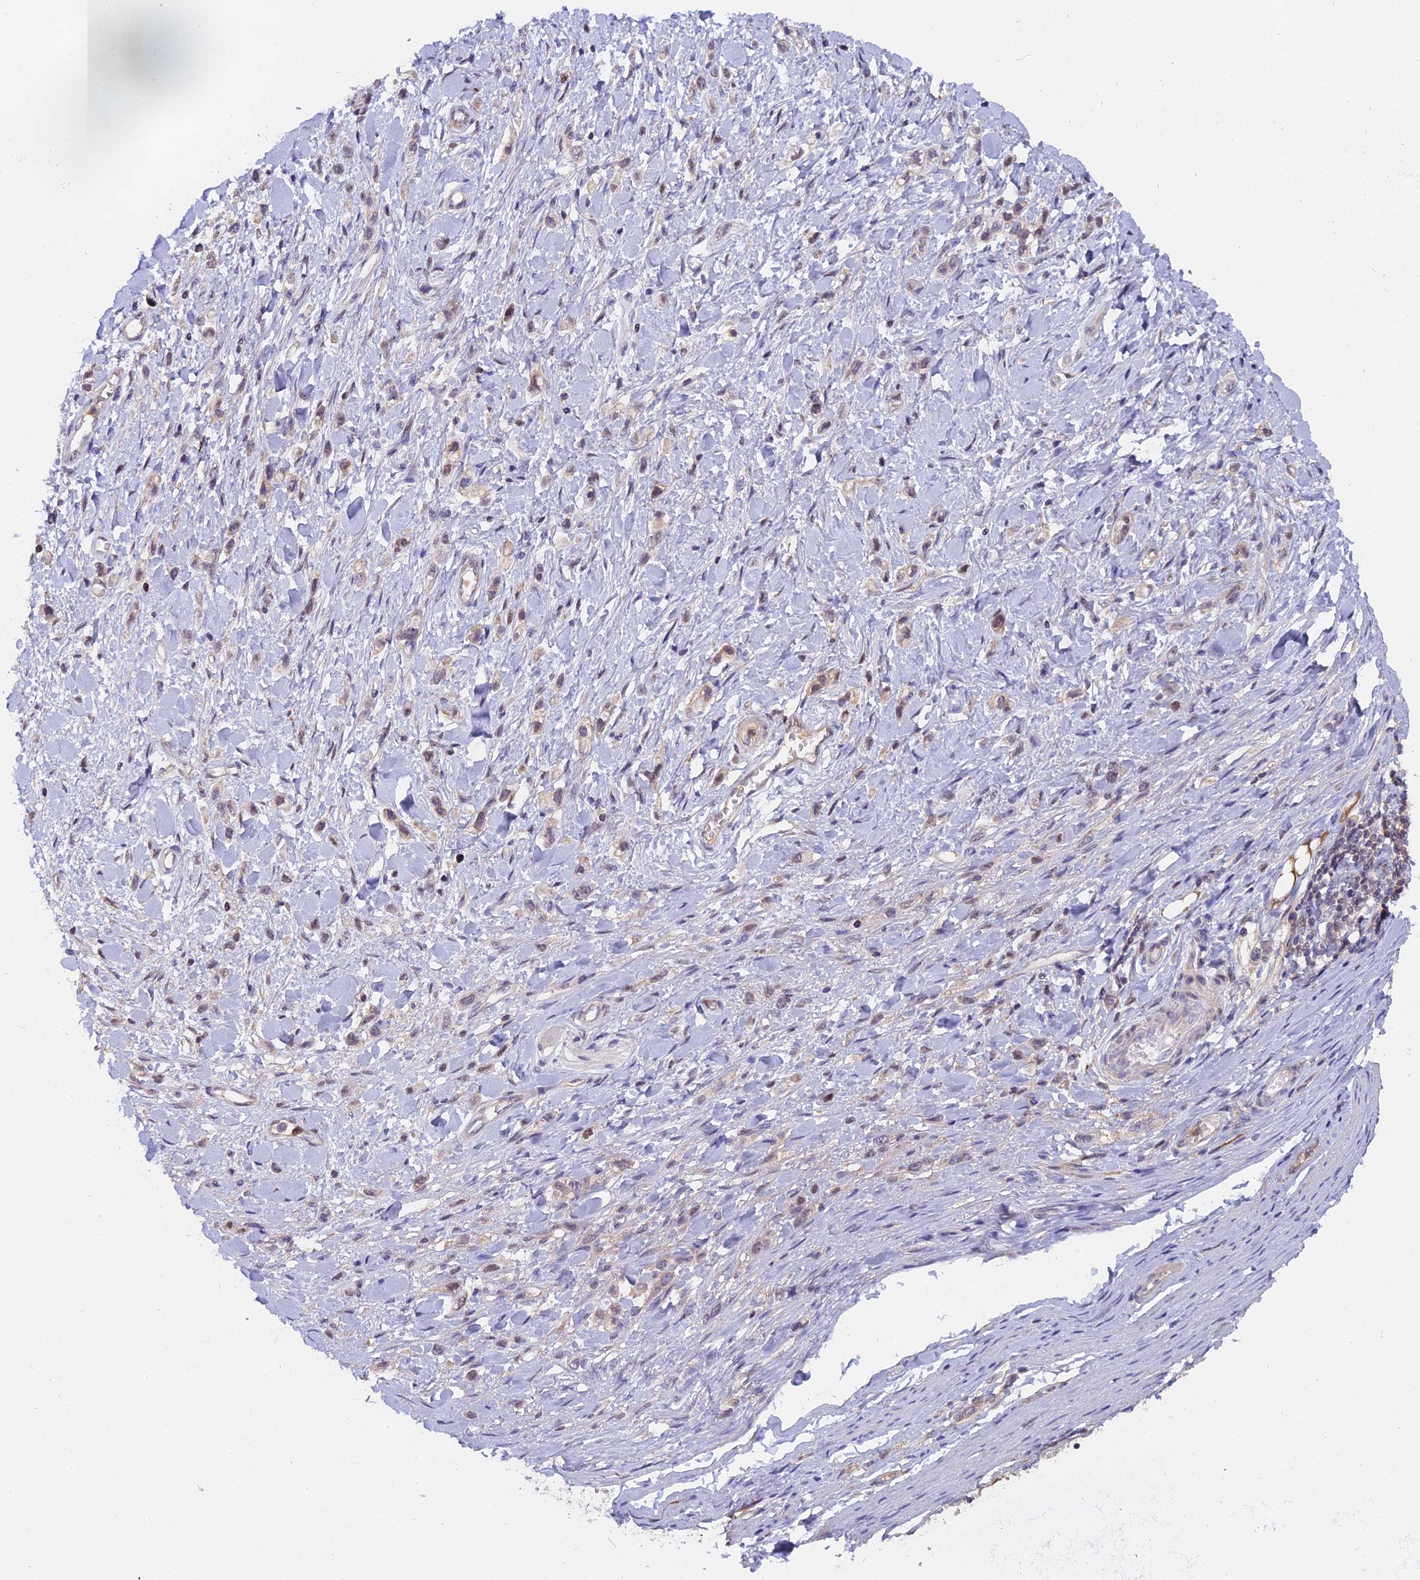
{"staining": {"intensity": "negative", "quantity": "none", "location": "none"}, "tissue": "stomach cancer", "cell_type": "Tumor cells", "image_type": "cancer", "snomed": [{"axis": "morphology", "description": "Adenocarcinoma, NOS"}, {"axis": "topography", "description": "Stomach"}], "caption": "Stomach cancer was stained to show a protein in brown. There is no significant positivity in tumor cells.", "gene": "FAM118B", "patient": {"sex": "female", "age": 65}}